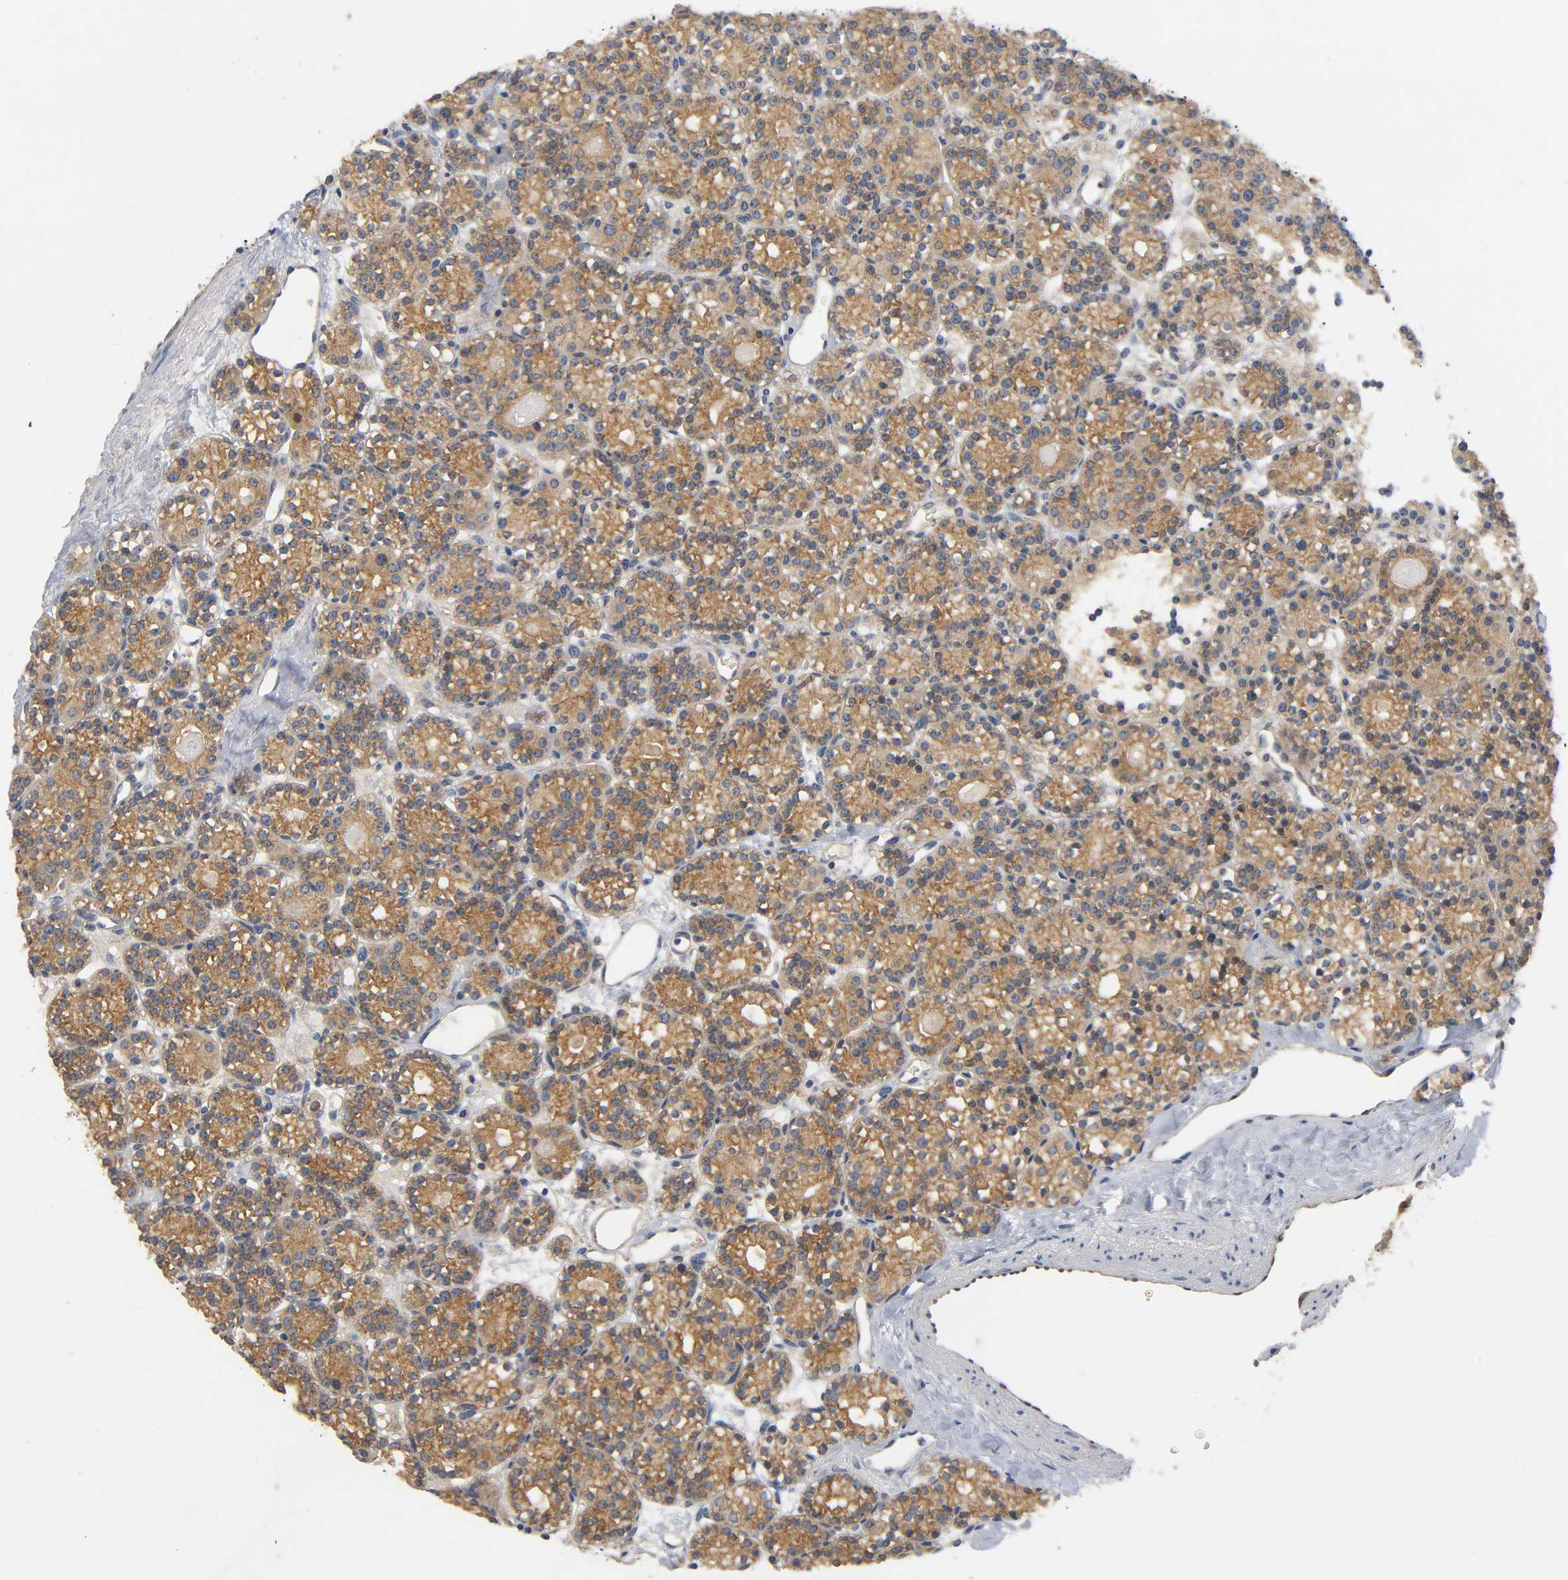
{"staining": {"intensity": "moderate", "quantity": ">75%", "location": "cytoplasmic/membranous"}, "tissue": "parathyroid gland", "cell_type": "Glandular cells", "image_type": "normal", "snomed": [{"axis": "morphology", "description": "Normal tissue, NOS"}, {"axis": "topography", "description": "Parathyroid gland"}], "caption": "A medium amount of moderate cytoplasmic/membranous expression is appreciated in approximately >75% of glandular cells in benign parathyroid gland.", "gene": "HDAC6", "patient": {"sex": "female", "age": 64}}